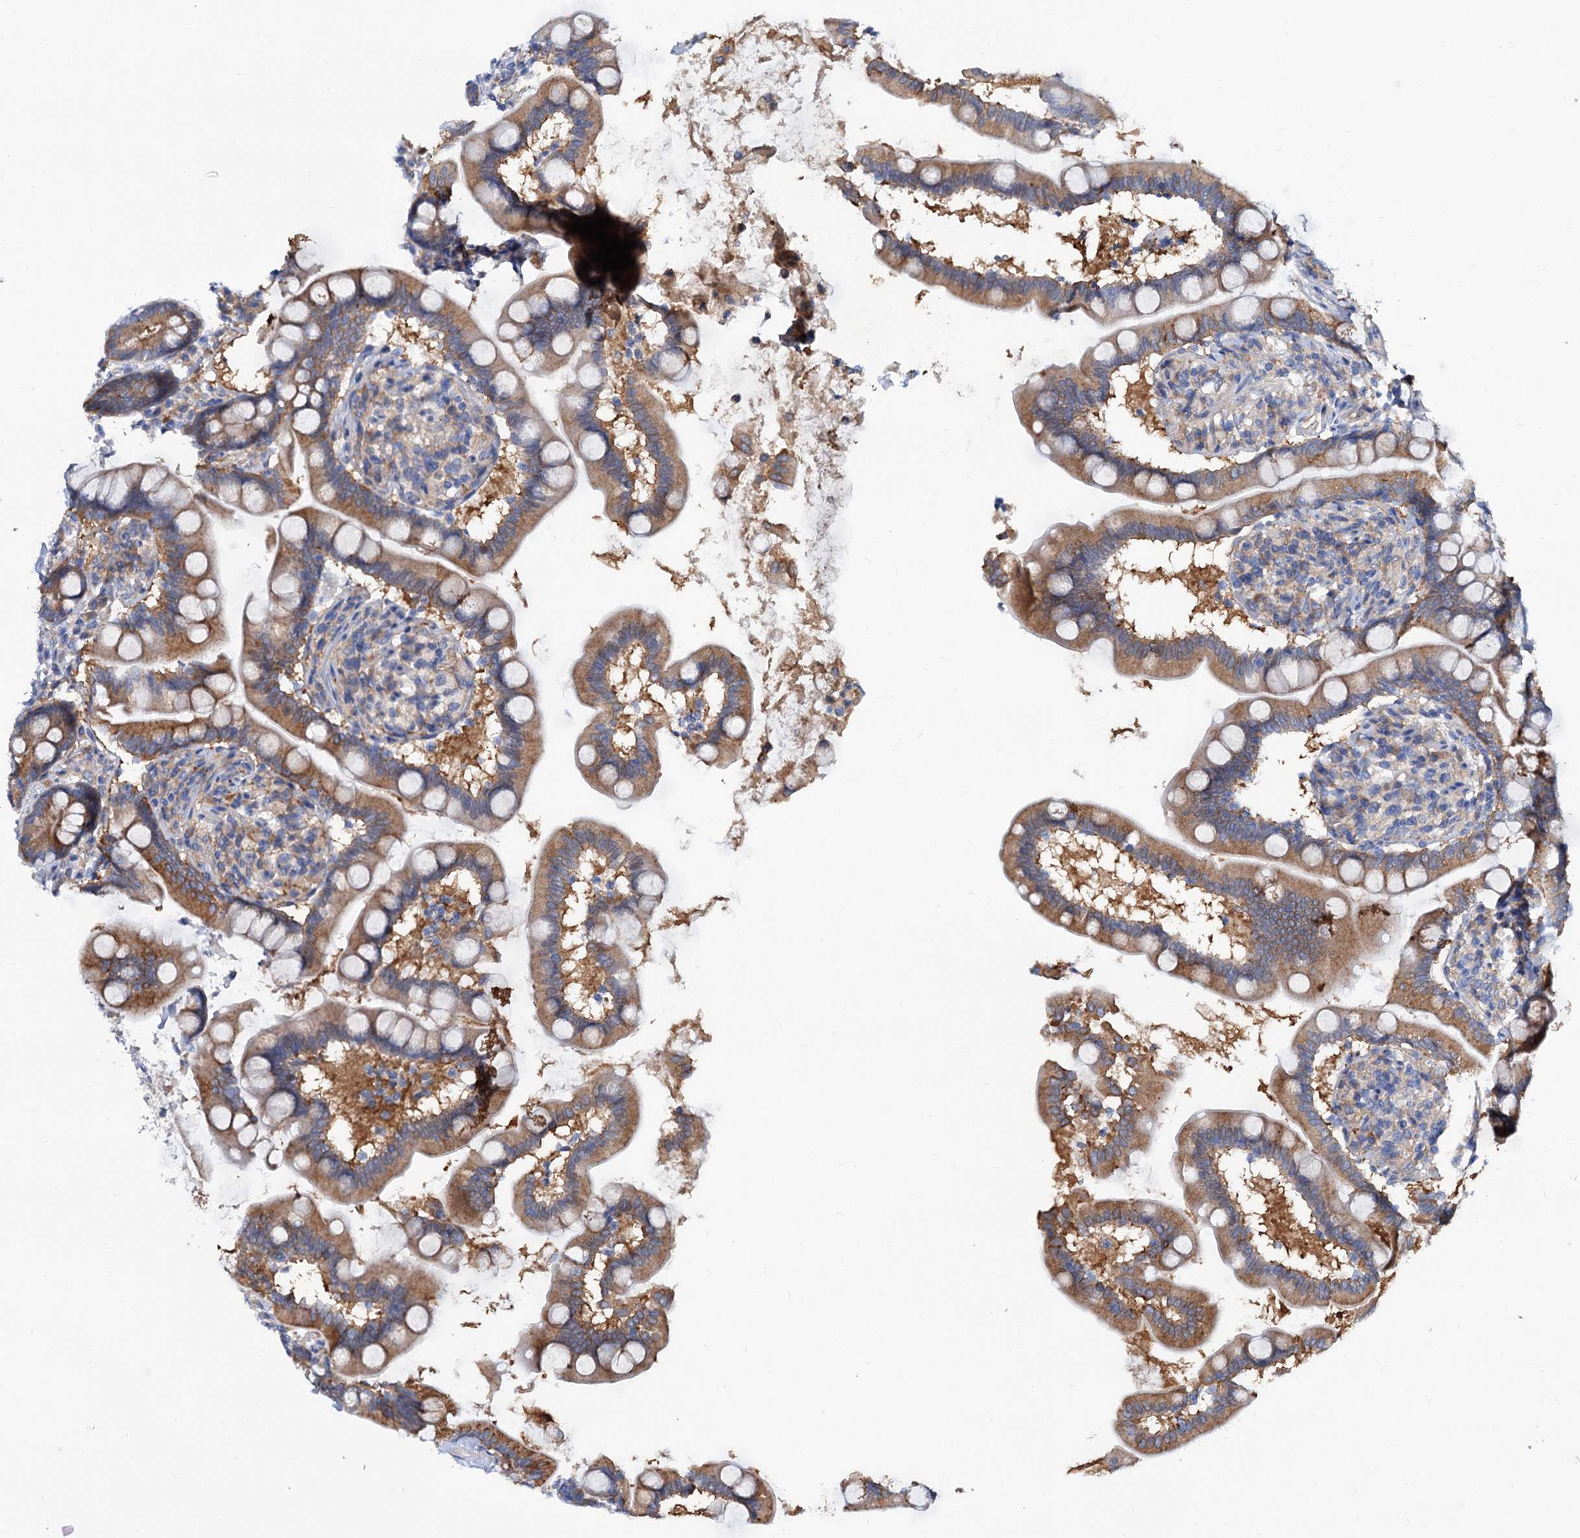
{"staining": {"intensity": "moderate", "quantity": "25%-75%", "location": "cytoplasmic/membranous"}, "tissue": "small intestine", "cell_type": "Glandular cells", "image_type": "normal", "snomed": [{"axis": "morphology", "description": "Normal tissue, NOS"}, {"axis": "topography", "description": "Small intestine"}], "caption": "Protein expression analysis of normal human small intestine reveals moderate cytoplasmic/membranous positivity in approximately 25%-75% of glandular cells.", "gene": "TRIM55", "patient": {"sex": "female", "age": 64}}